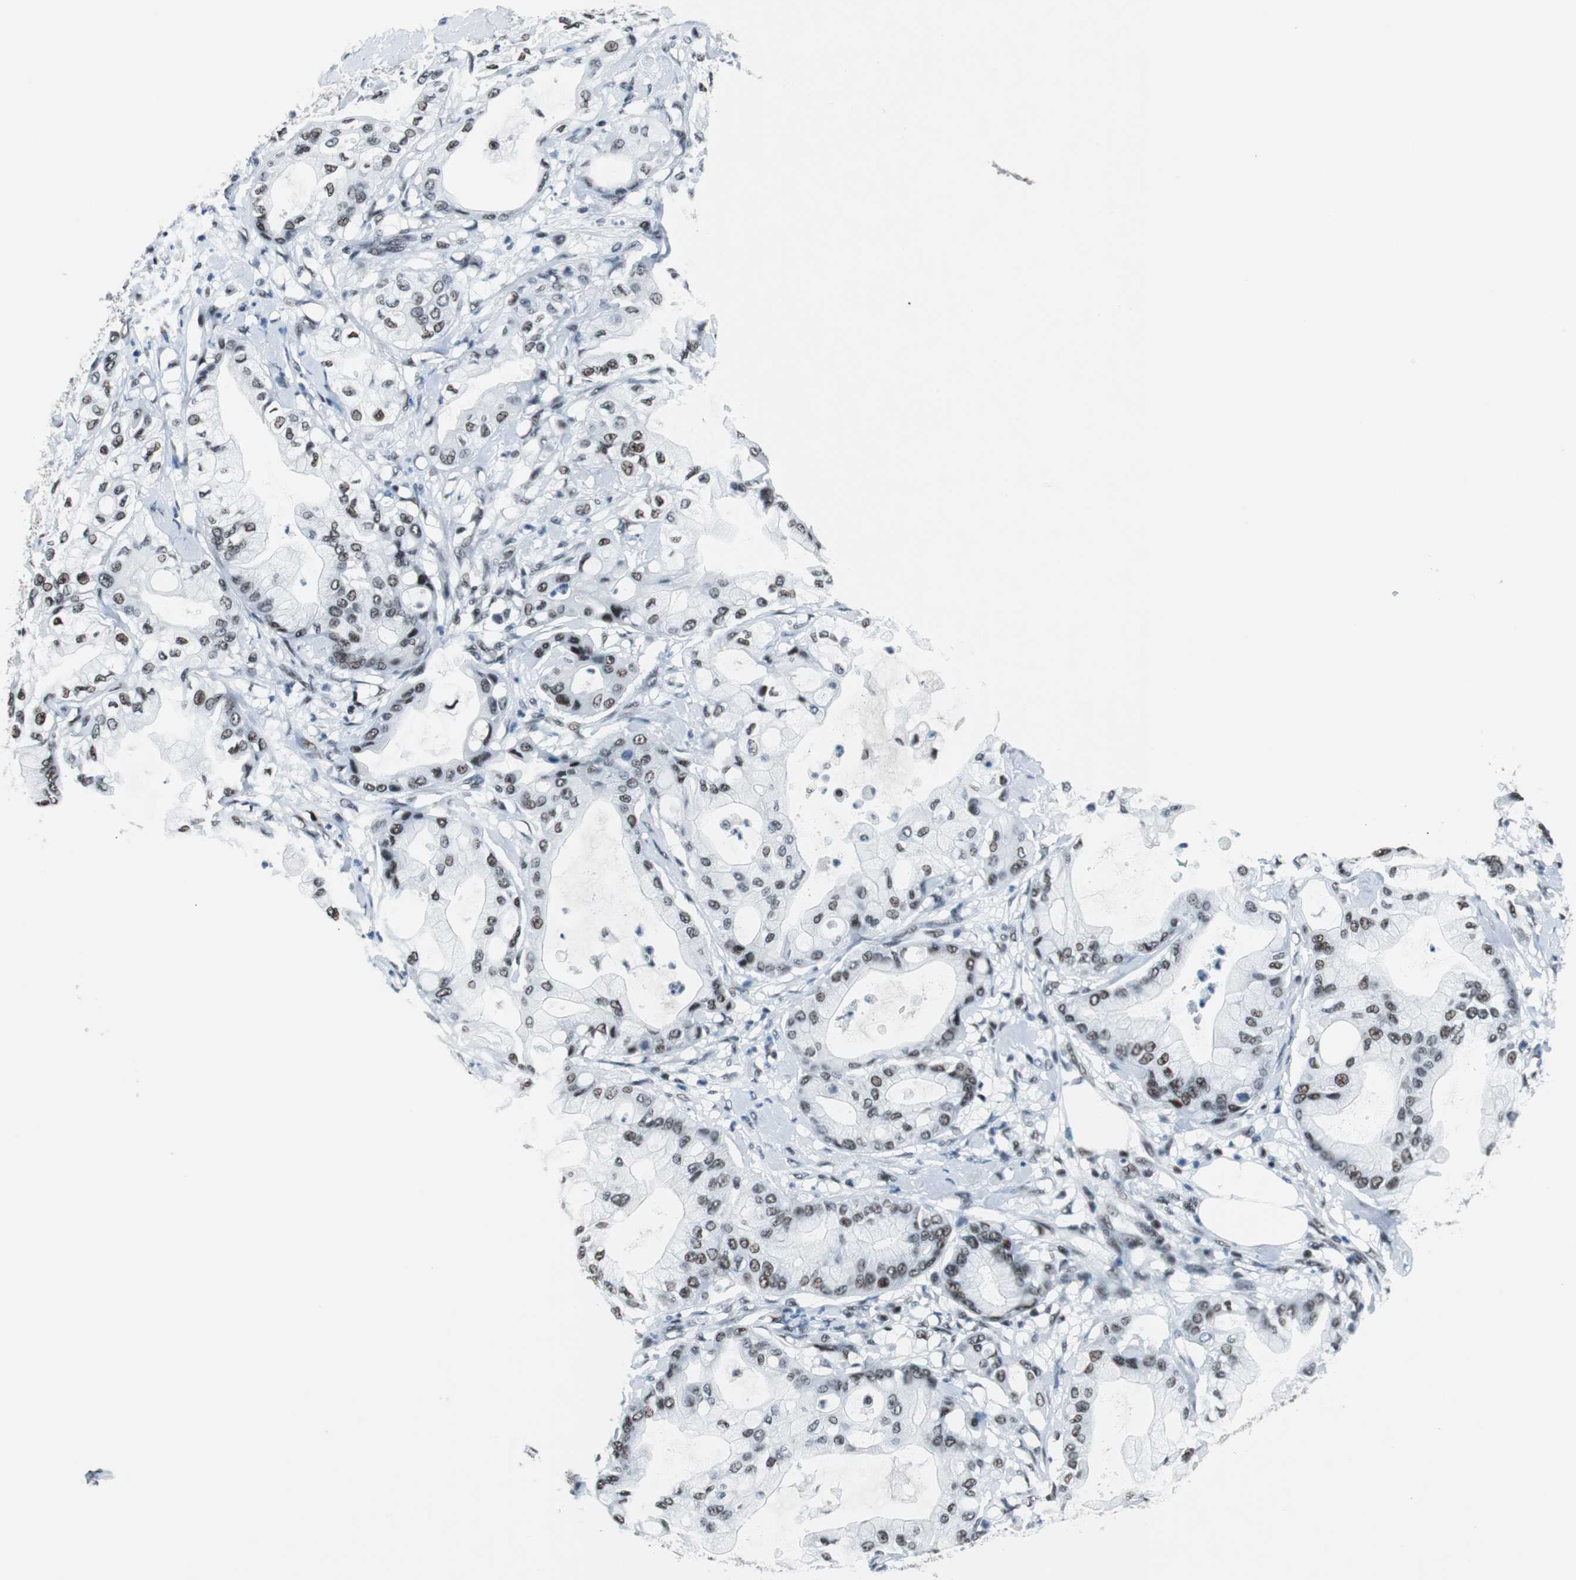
{"staining": {"intensity": "weak", "quantity": "25%-75%", "location": "nuclear"}, "tissue": "pancreatic cancer", "cell_type": "Tumor cells", "image_type": "cancer", "snomed": [{"axis": "morphology", "description": "Adenocarcinoma, NOS"}, {"axis": "morphology", "description": "Adenocarcinoma, metastatic, NOS"}, {"axis": "topography", "description": "Lymph node"}, {"axis": "topography", "description": "Pancreas"}, {"axis": "topography", "description": "Duodenum"}], "caption": "Pancreatic cancer (adenocarcinoma) stained with DAB IHC displays low levels of weak nuclear staining in approximately 25%-75% of tumor cells. (DAB (3,3'-diaminobenzidine) IHC with brightfield microscopy, high magnification).", "gene": "HDAC3", "patient": {"sex": "female", "age": 64}}